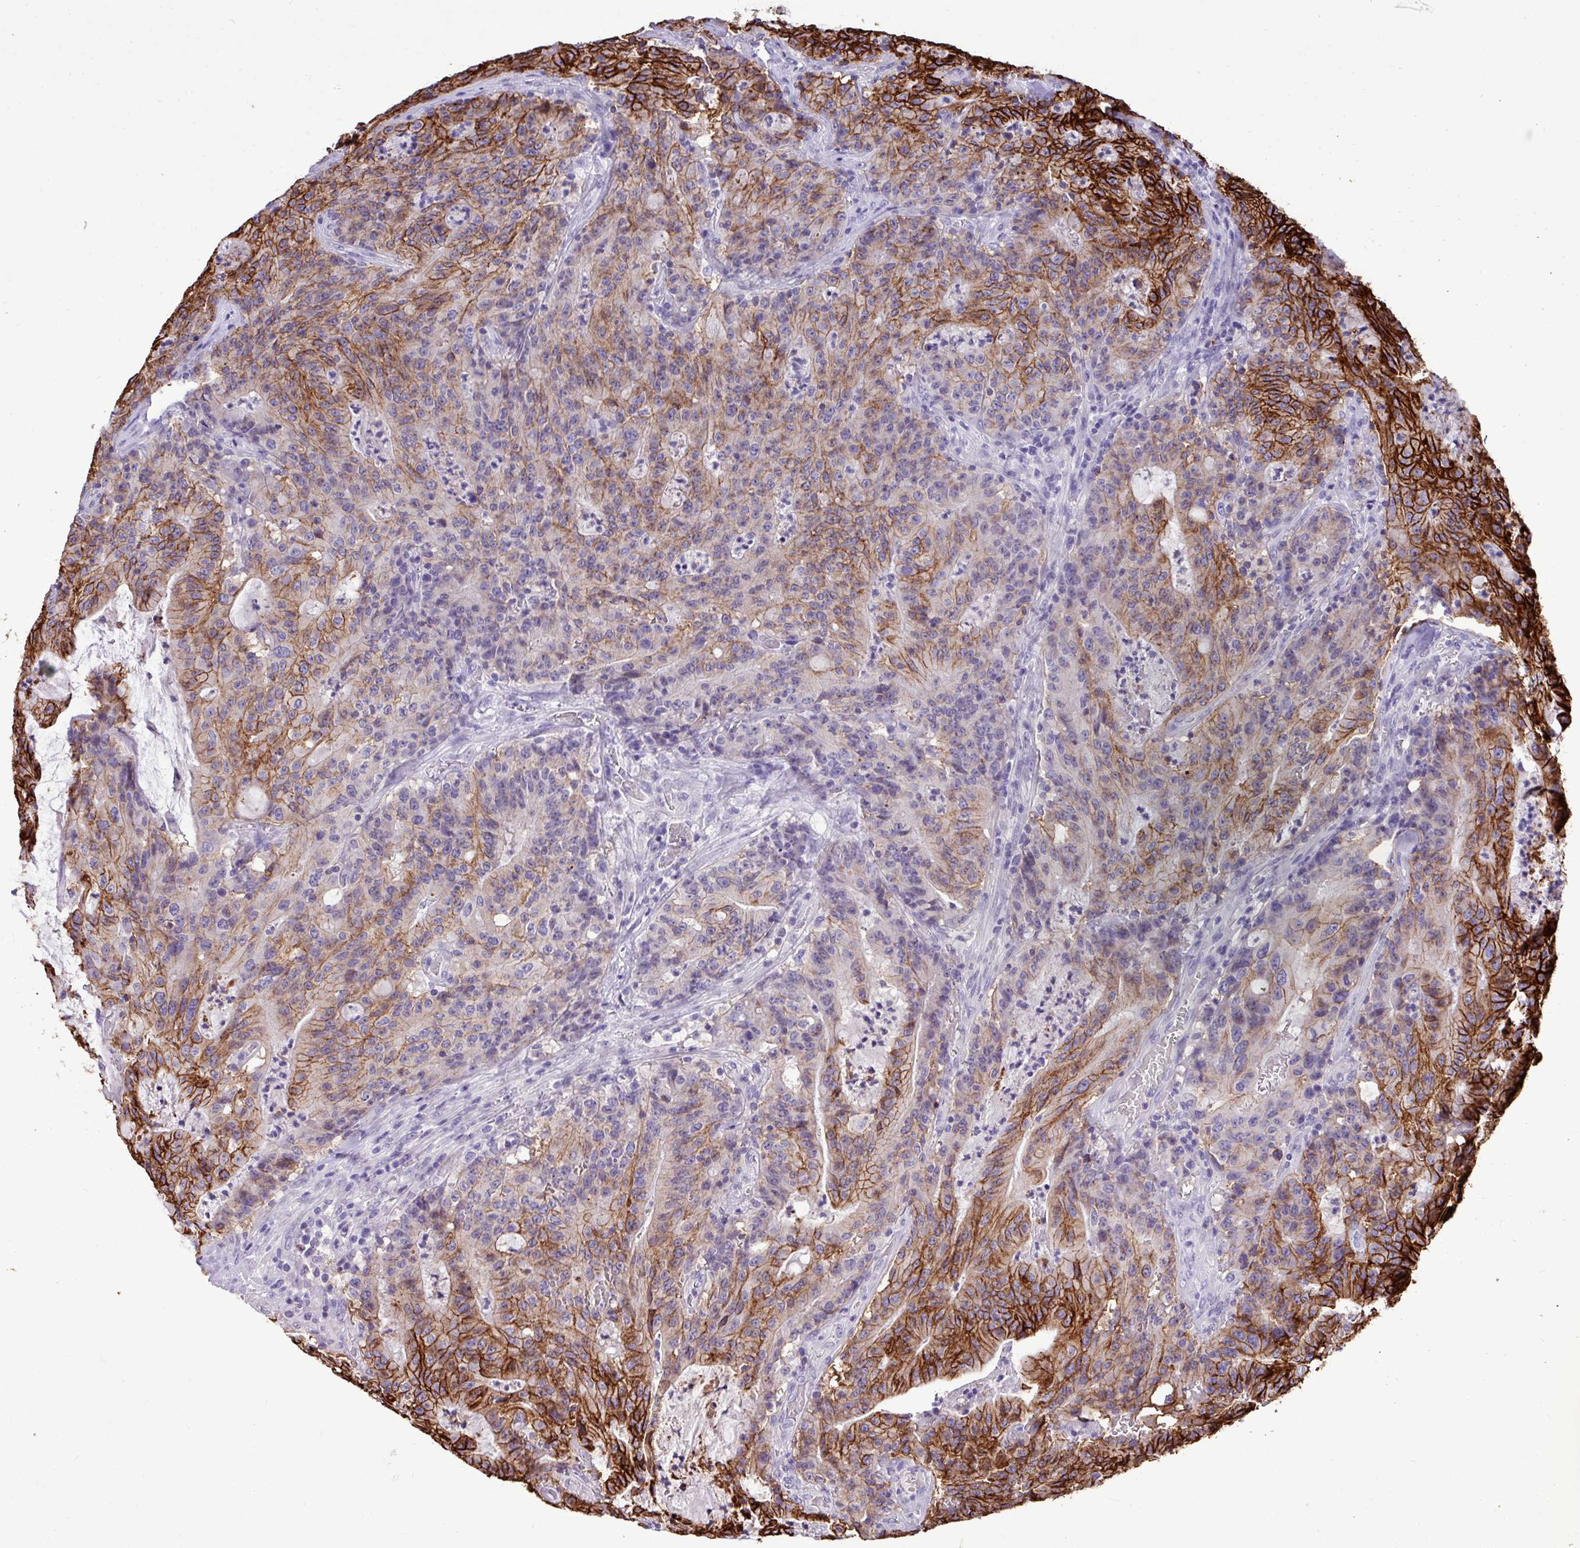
{"staining": {"intensity": "strong", "quantity": "25%-75%", "location": "cytoplasmic/membranous"}, "tissue": "colorectal cancer", "cell_type": "Tumor cells", "image_type": "cancer", "snomed": [{"axis": "morphology", "description": "Adenocarcinoma, NOS"}, {"axis": "topography", "description": "Colon"}], "caption": "About 25%-75% of tumor cells in adenocarcinoma (colorectal) display strong cytoplasmic/membranous protein staining as visualized by brown immunohistochemical staining.", "gene": "EPCAM", "patient": {"sex": "male", "age": 83}}